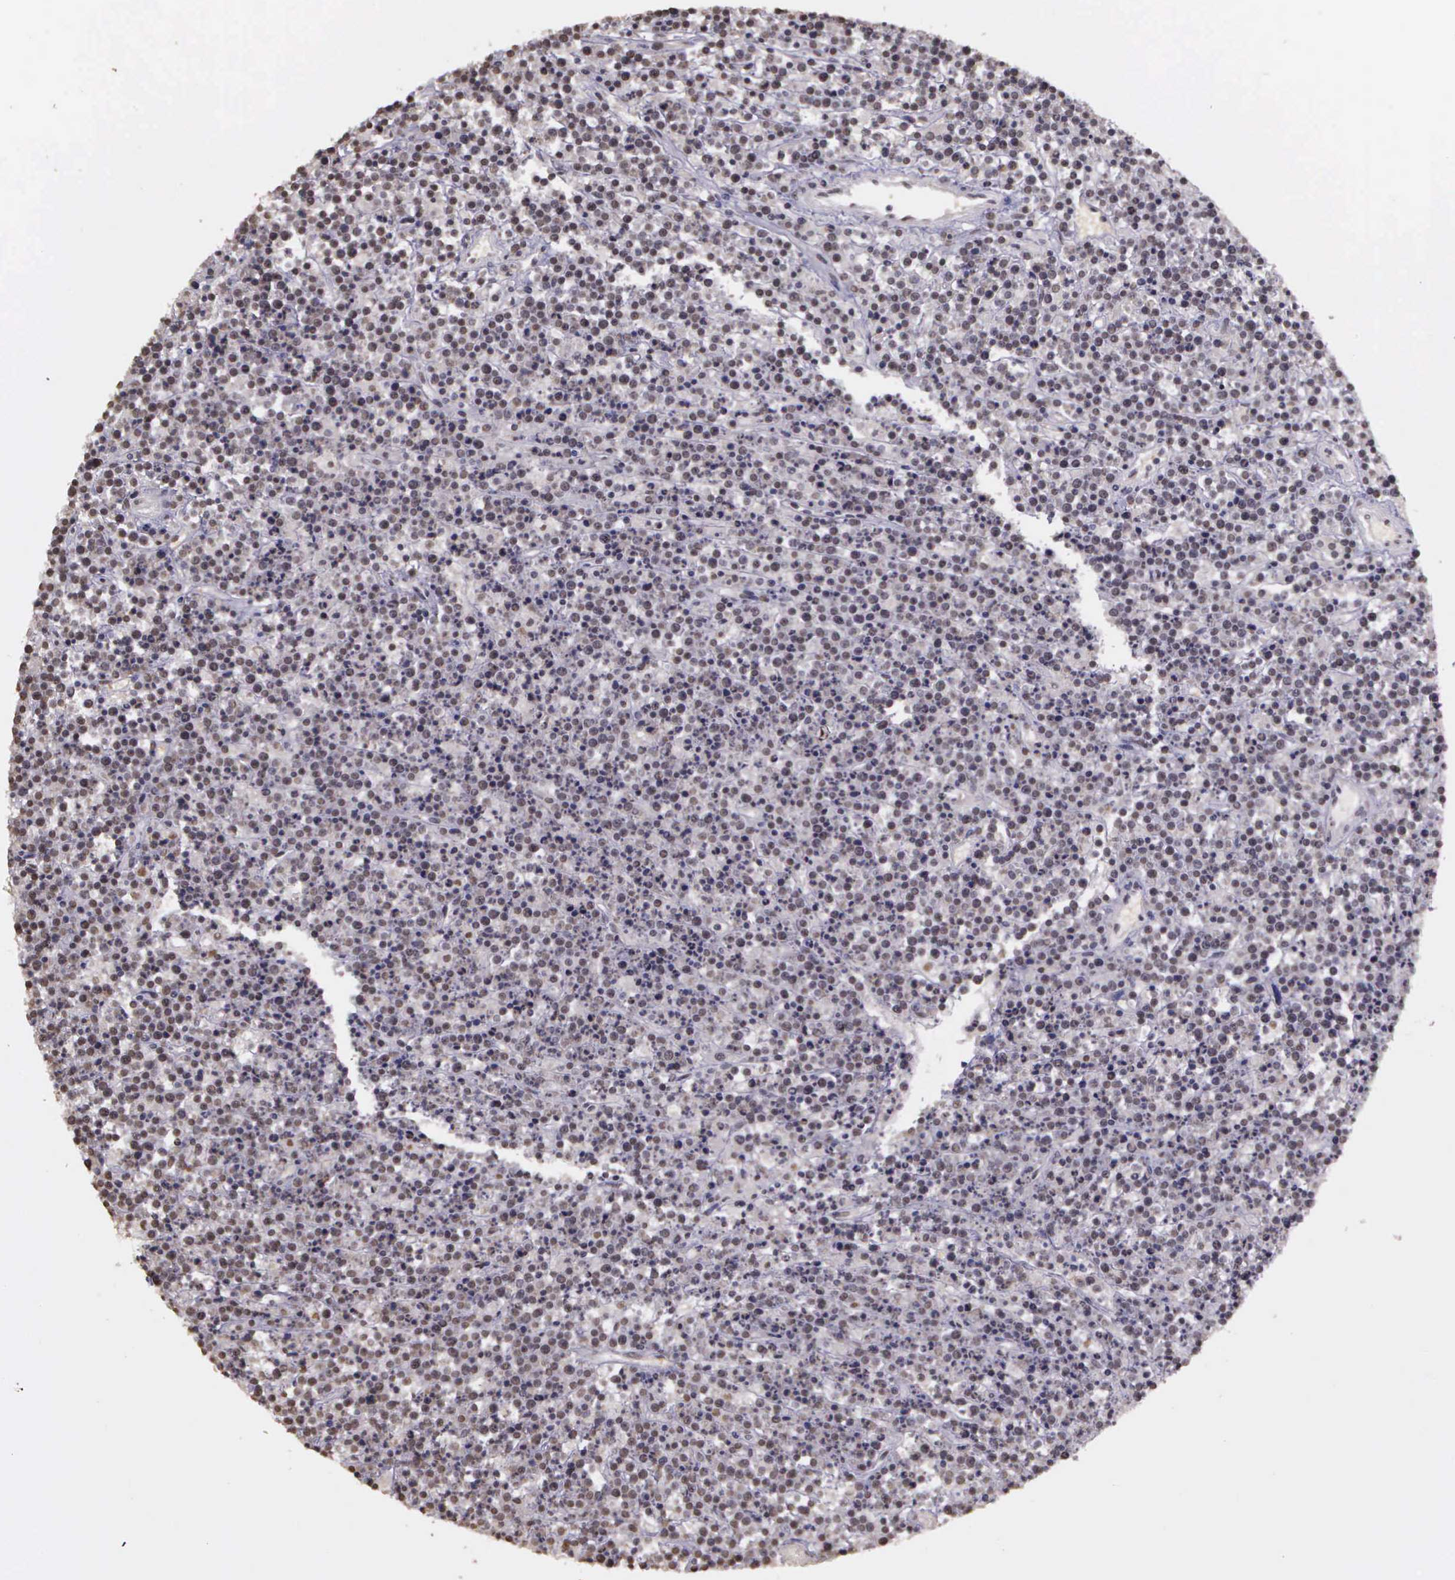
{"staining": {"intensity": "negative", "quantity": "none", "location": "none"}, "tissue": "lymphoma", "cell_type": "Tumor cells", "image_type": "cancer", "snomed": [{"axis": "morphology", "description": "Malignant lymphoma, non-Hodgkin's type, High grade"}, {"axis": "topography", "description": "Ovary"}], "caption": "An image of high-grade malignant lymphoma, non-Hodgkin's type stained for a protein reveals no brown staining in tumor cells. The staining is performed using DAB (3,3'-diaminobenzidine) brown chromogen with nuclei counter-stained in using hematoxylin.", "gene": "ARMCX5", "patient": {"sex": "female", "age": 56}}